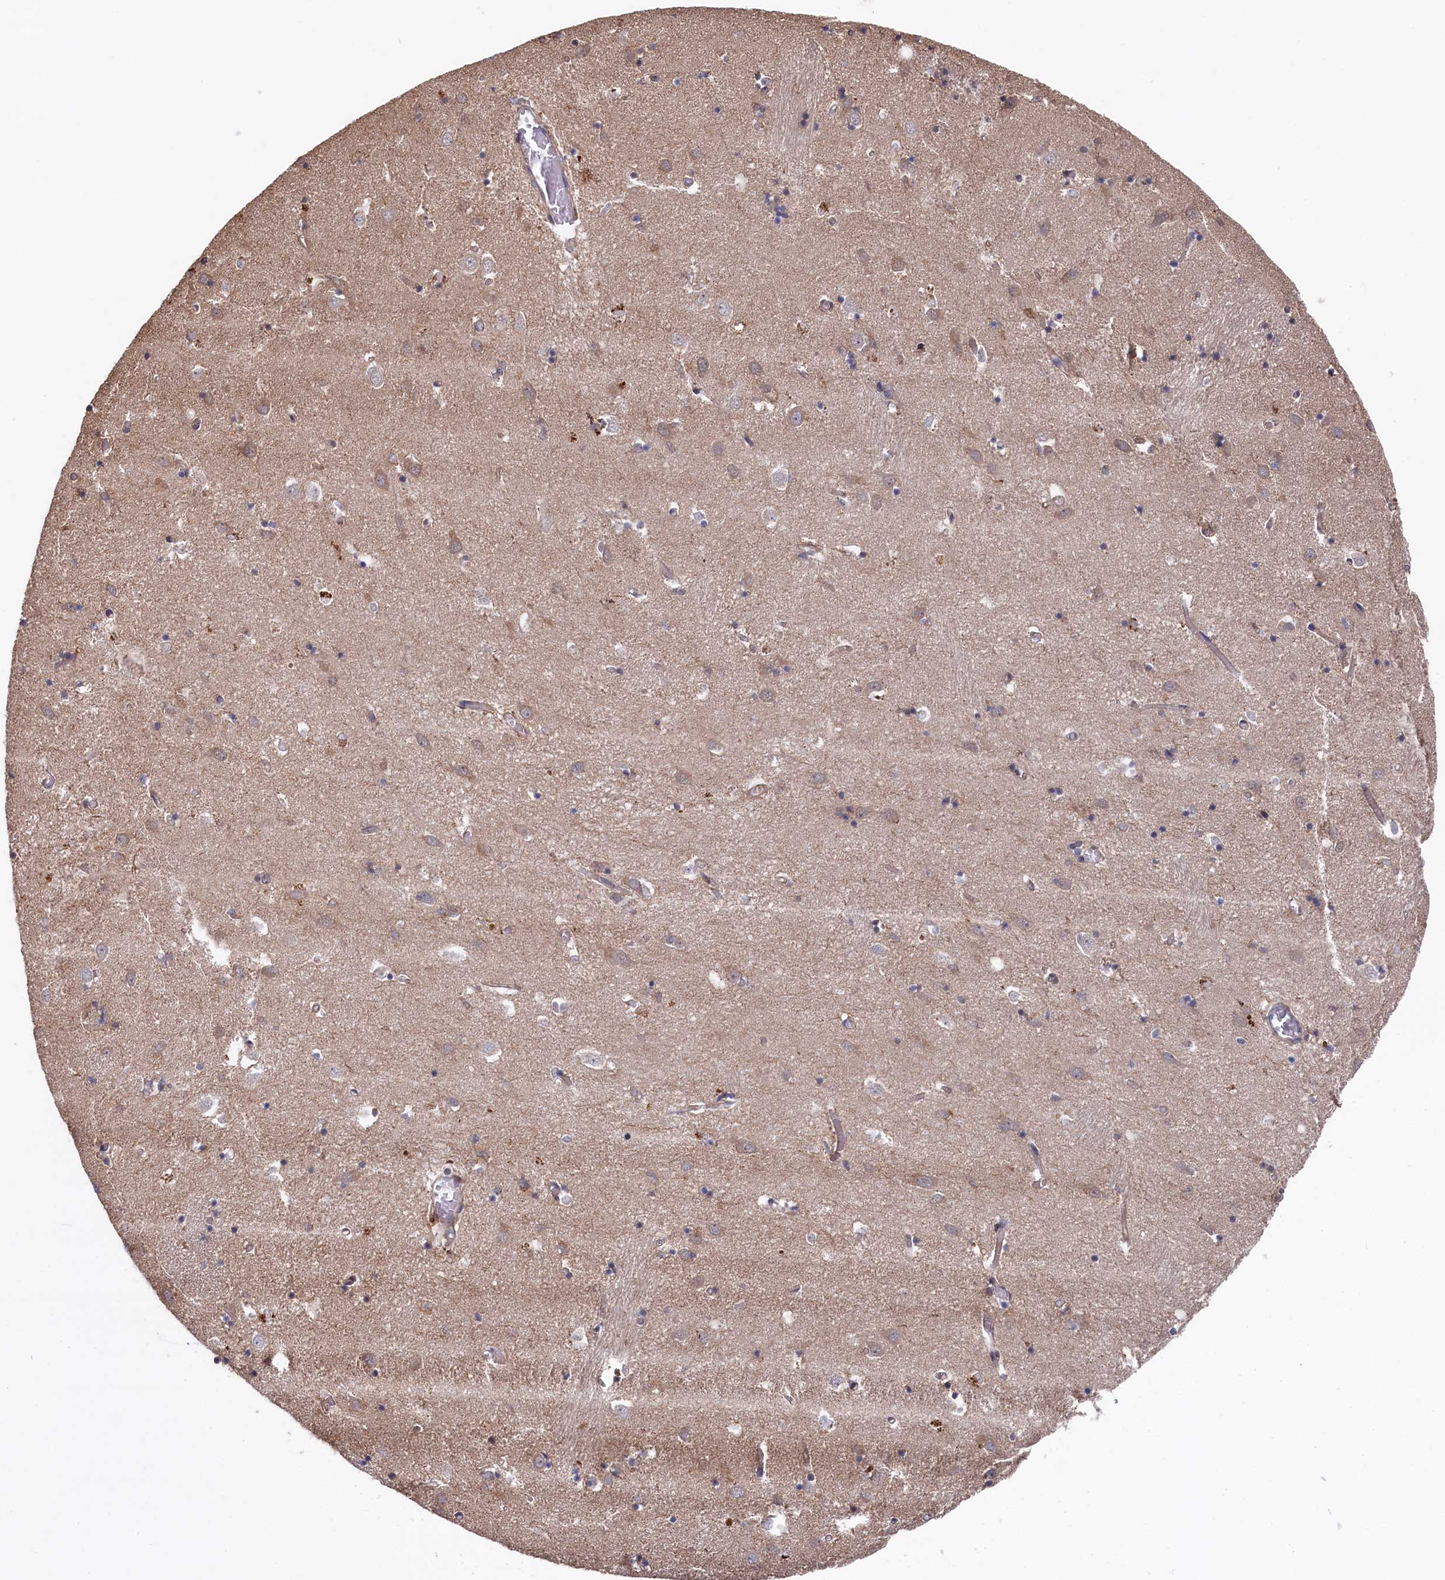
{"staining": {"intensity": "weak", "quantity": "<25%", "location": "cytoplasmic/membranous"}, "tissue": "caudate", "cell_type": "Glial cells", "image_type": "normal", "snomed": [{"axis": "morphology", "description": "Normal tissue, NOS"}, {"axis": "topography", "description": "Lateral ventricle wall"}], "caption": "The IHC photomicrograph has no significant expression in glial cells of caudate. (Brightfield microscopy of DAB (3,3'-diaminobenzidine) immunohistochemistry (IHC) at high magnification).", "gene": "SLC12A4", "patient": {"sex": "male", "age": 70}}